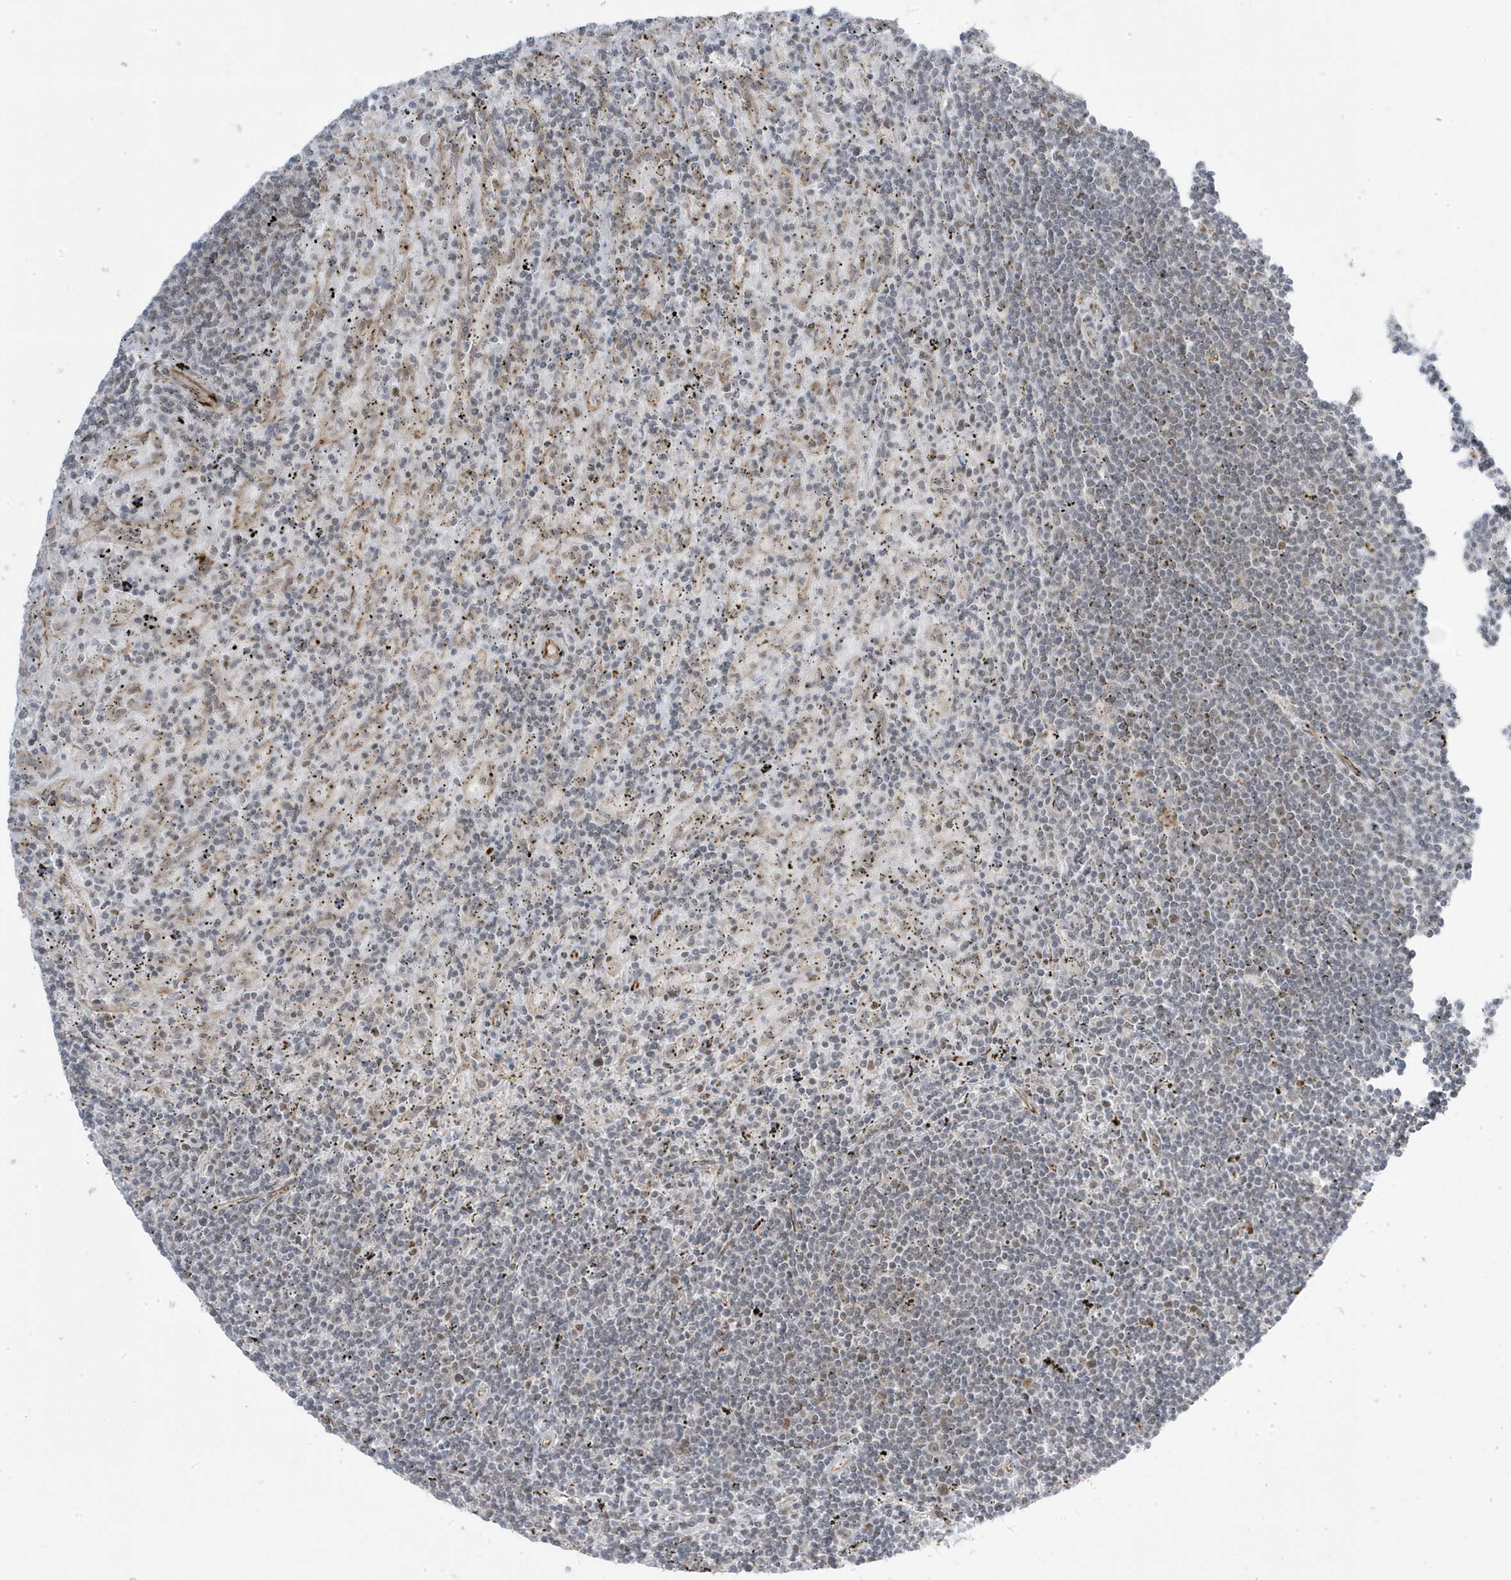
{"staining": {"intensity": "weak", "quantity": "<25%", "location": "cytoplasmic/membranous"}, "tissue": "lymphoma", "cell_type": "Tumor cells", "image_type": "cancer", "snomed": [{"axis": "morphology", "description": "Malignant lymphoma, non-Hodgkin's type, Low grade"}, {"axis": "topography", "description": "Spleen"}], "caption": "Photomicrograph shows no protein positivity in tumor cells of low-grade malignant lymphoma, non-Hodgkin's type tissue.", "gene": "ADAMTSL3", "patient": {"sex": "male", "age": 76}}